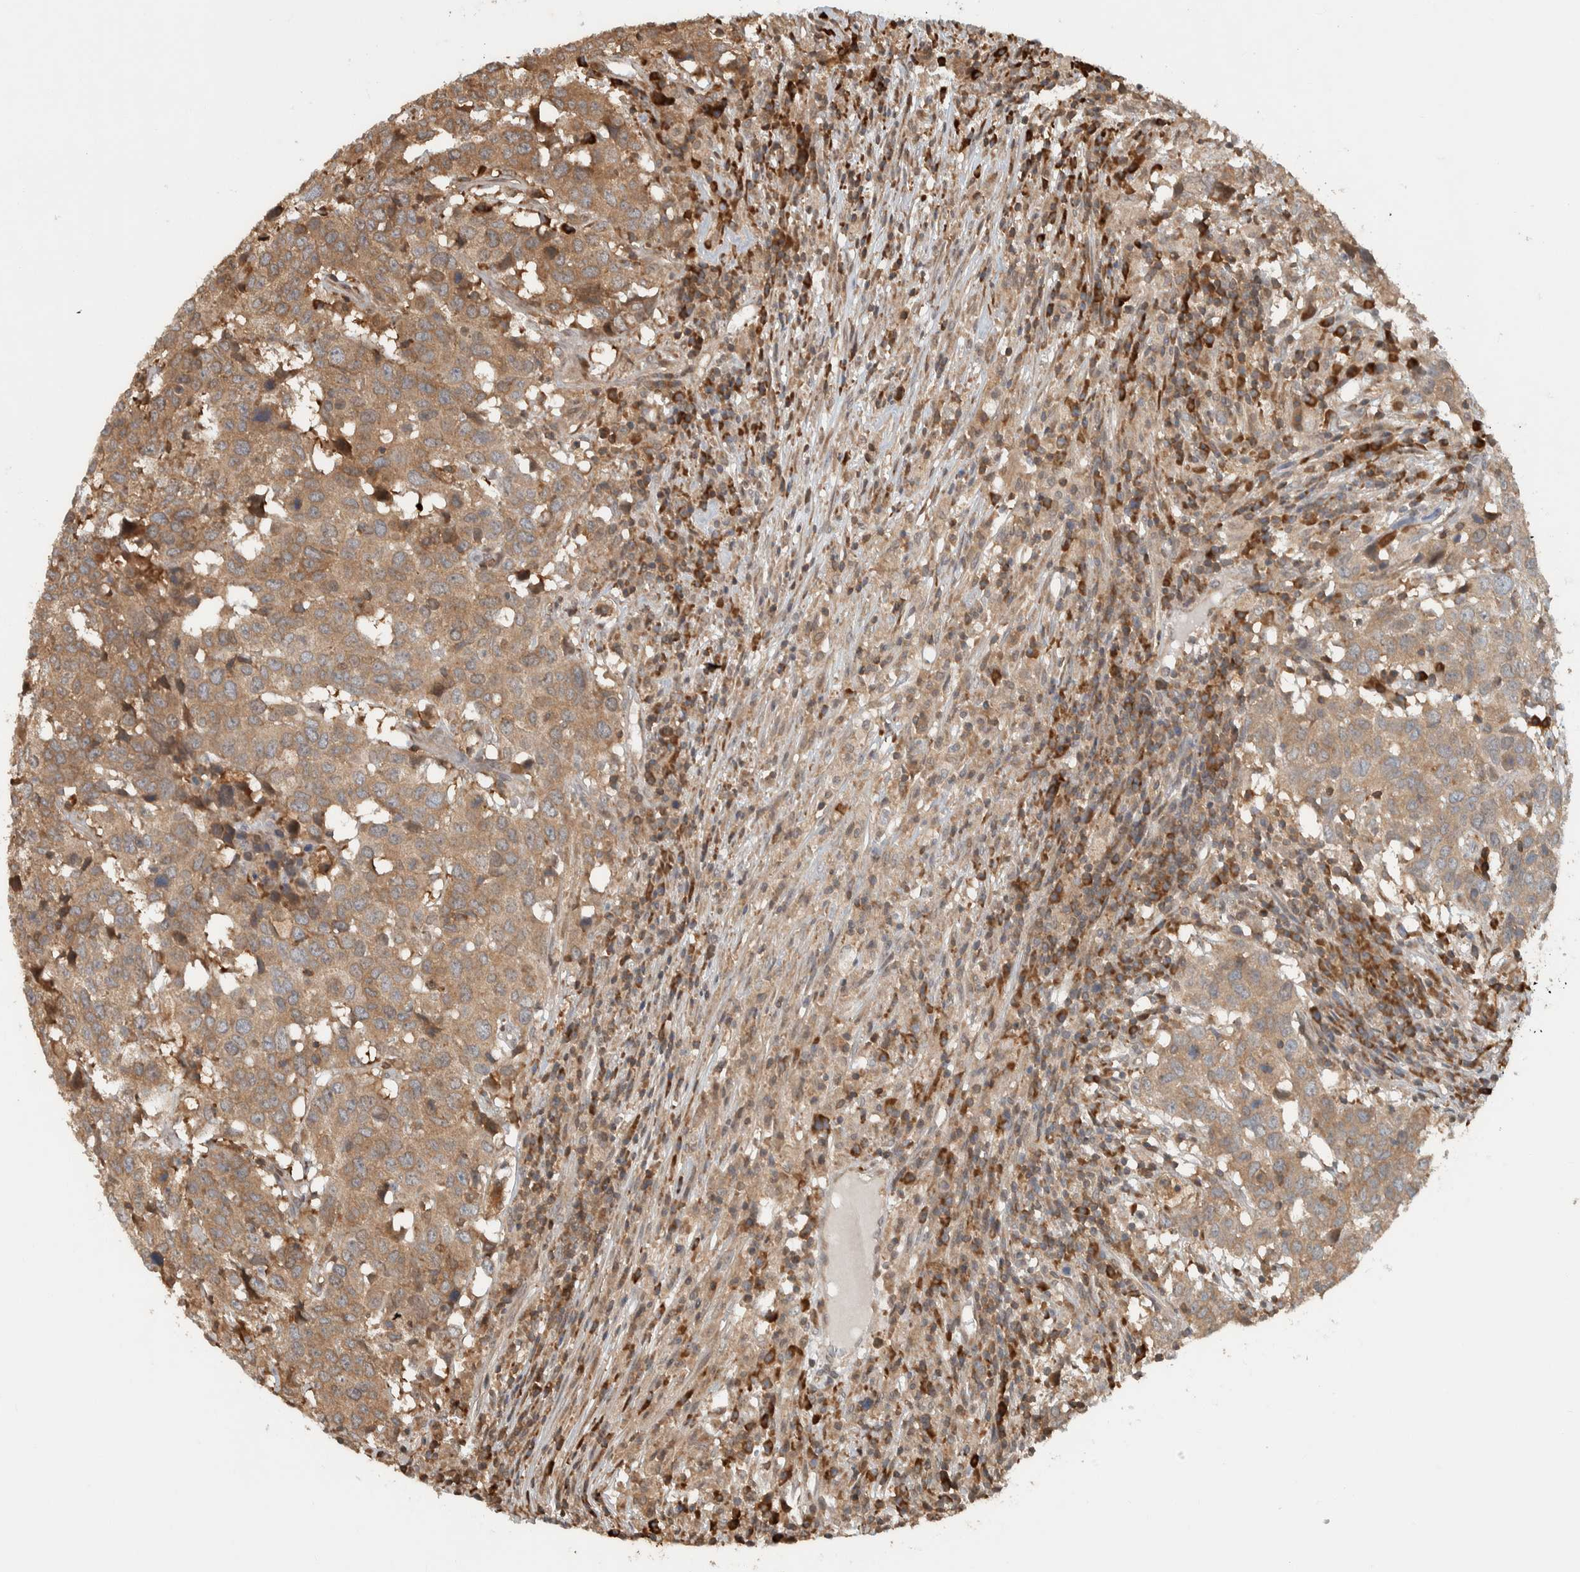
{"staining": {"intensity": "moderate", "quantity": ">75%", "location": "cytoplasmic/membranous"}, "tissue": "head and neck cancer", "cell_type": "Tumor cells", "image_type": "cancer", "snomed": [{"axis": "morphology", "description": "Squamous cell carcinoma, NOS"}, {"axis": "topography", "description": "Head-Neck"}], "caption": "There is medium levels of moderate cytoplasmic/membranous staining in tumor cells of head and neck cancer, as demonstrated by immunohistochemical staining (brown color).", "gene": "CNTROB", "patient": {"sex": "male", "age": 66}}